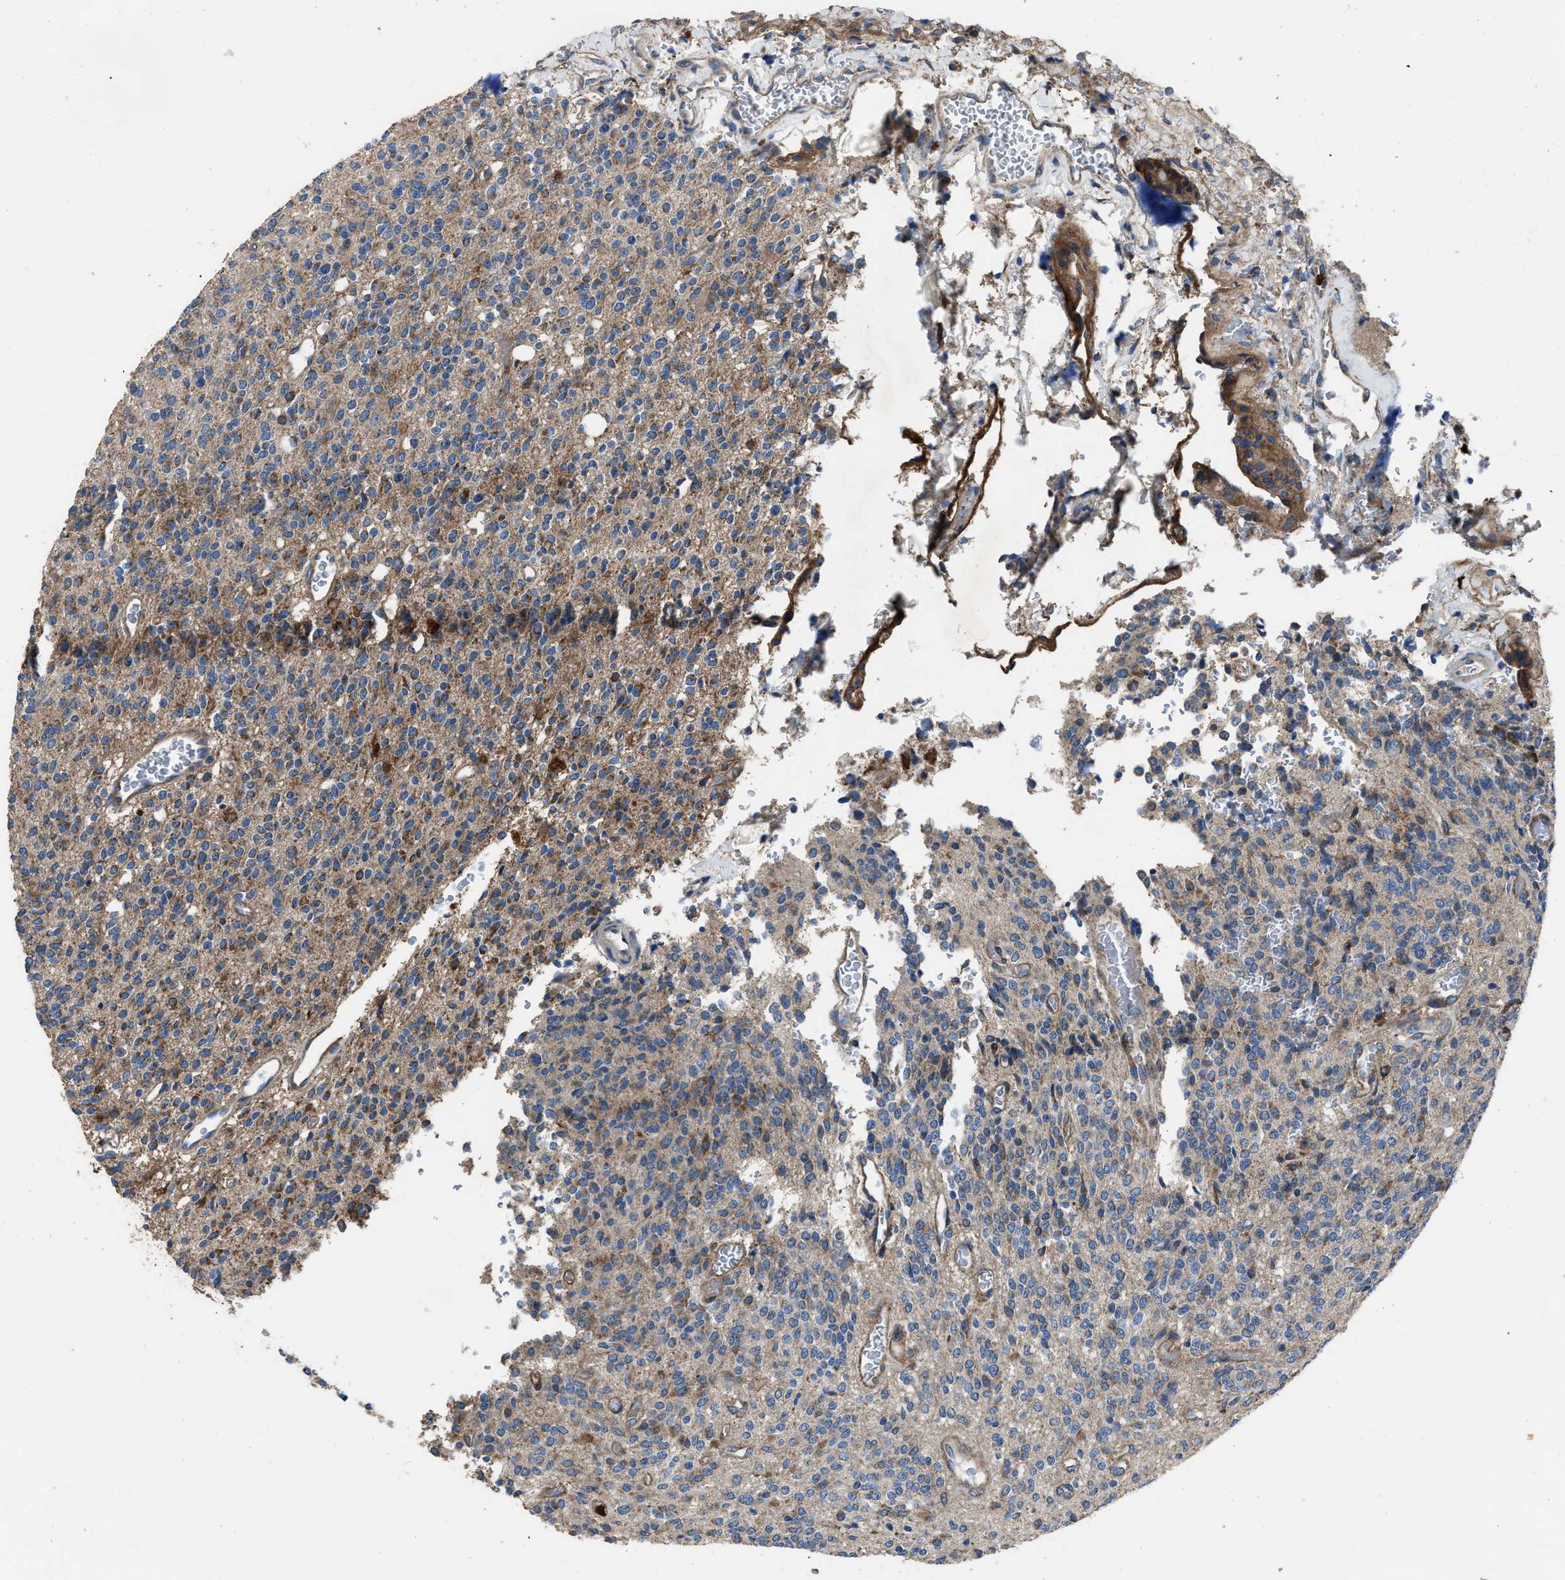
{"staining": {"intensity": "moderate", "quantity": "<25%", "location": "cytoplasmic/membranous"}, "tissue": "glioma", "cell_type": "Tumor cells", "image_type": "cancer", "snomed": [{"axis": "morphology", "description": "Glioma, malignant, High grade"}, {"axis": "topography", "description": "Brain"}], "caption": "Malignant glioma (high-grade) stained with DAB (3,3'-diaminobenzidine) immunohistochemistry reveals low levels of moderate cytoplasmic/membranous expression in approximately <25% of tumor cells.", "gene": "ANGPT1", "patient": {"sex": "male", "age": 34}}